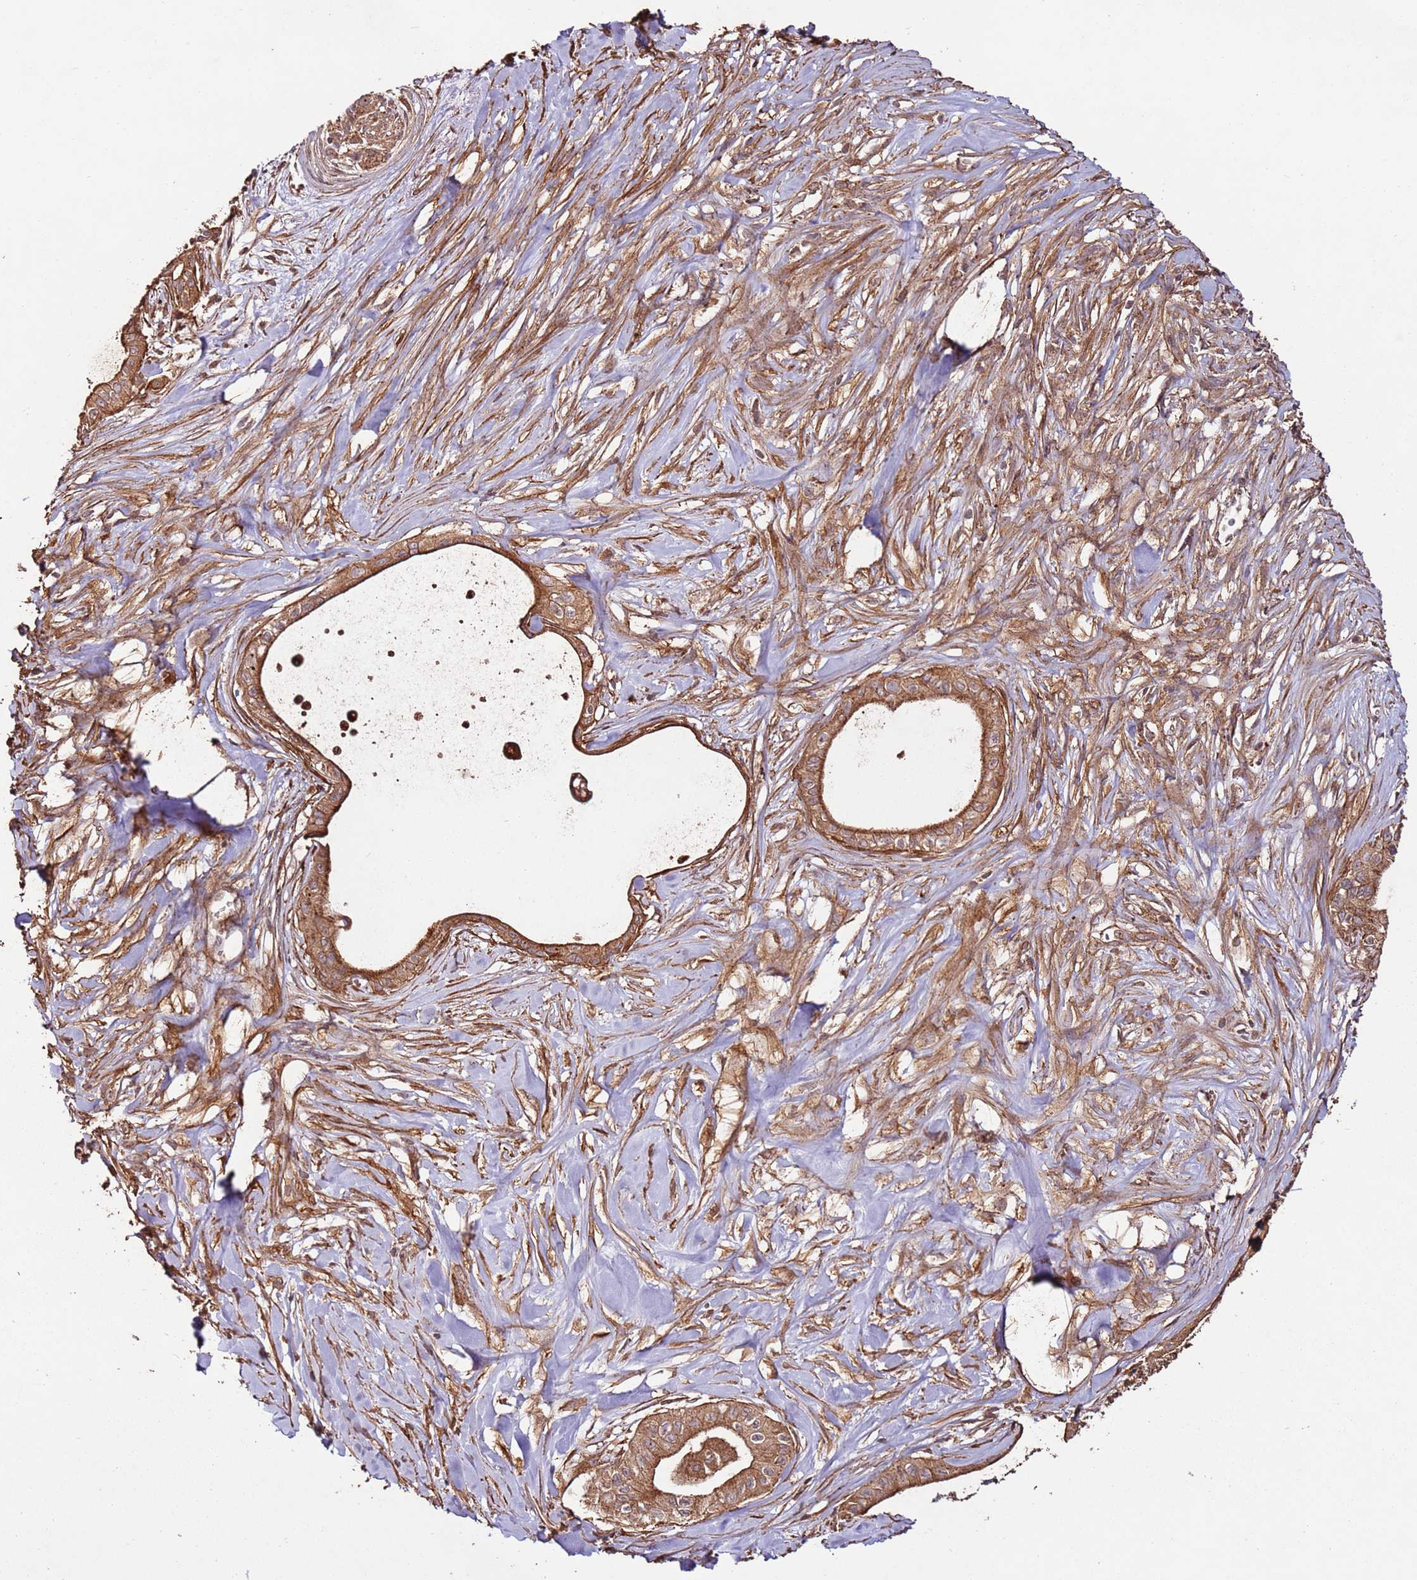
{"staining": {"intensity": "moderate", "quantity": ">75%", "location": "cytoplasmic/membranous"}, "tissue": "pancreatic cancer", "cell_type": "Tumor cells", "image_type": "cancer", "snomed": [{"axis": "morphology", "description": "Adenocarcinoma, NOS"}, {"axis": "topography", "description": "Pancreas"}], "caption": "Human pancreatic cancer (adenocarcinoma) stained for a protein (brown) displays moderate cytoplasmic/membranous positive staining in about >75% of tumor cells.", "gene": "FAM186A", "patient": {"sex": "male", "age": 78}}